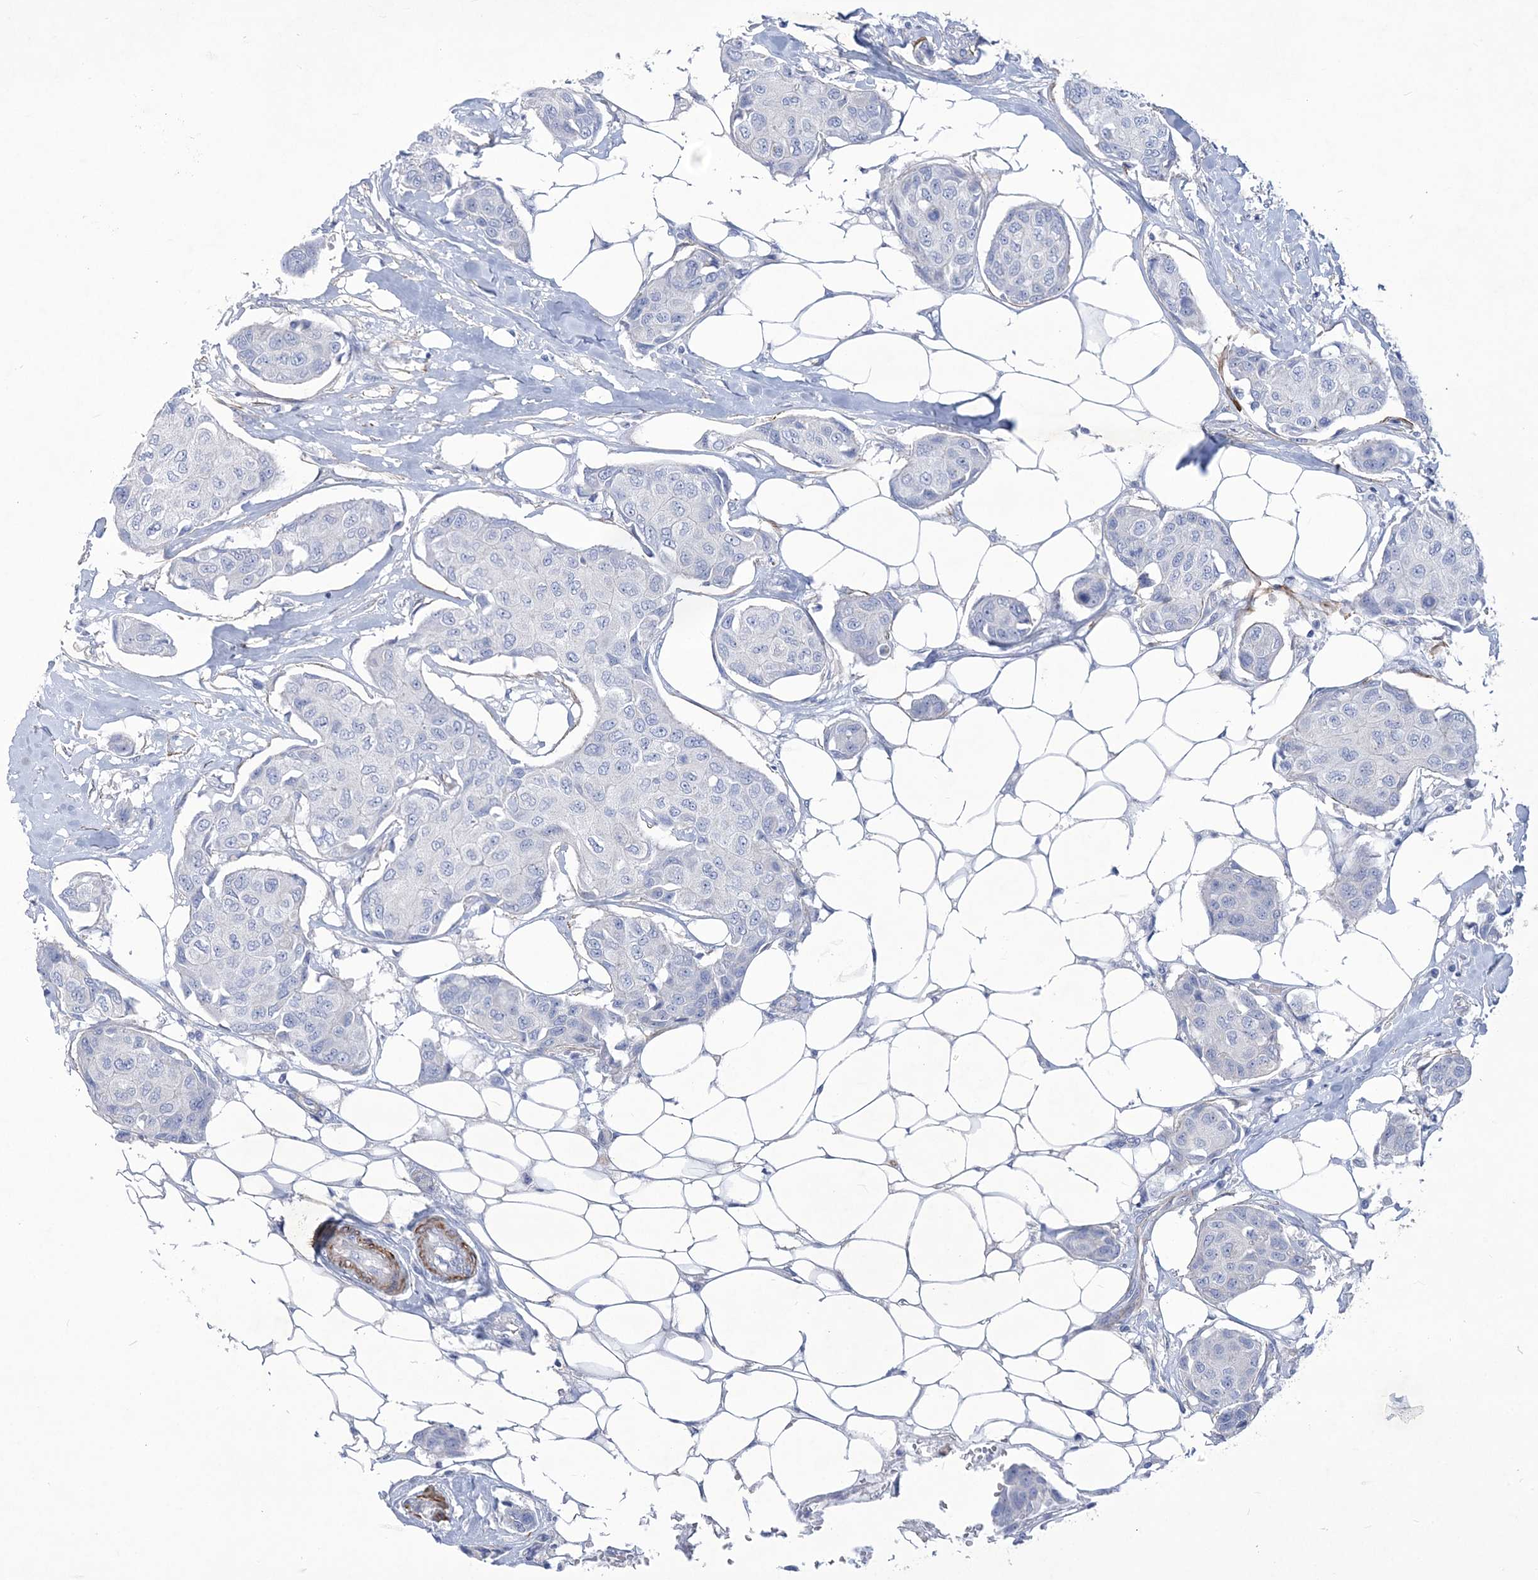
{"staining": {"intensity": "negative", "quantity": "none", "location": "none"}, "tissue": "breast cancer", "cell_type": "Tumor cells", "image_type": "cancer", "snomed": [{"axis": "morphology", "description": "Duct carcinoma"}, {"axis": "topography", "description": "Breast"}], "caption": "Human breast cancer (infiltrating ductal carcinoma) stained for a protein using immunohistochemistry demonstrates no expression in tumor cells.", "gene": "WDR74", "patient": {"sex": "female", "age": 80}}